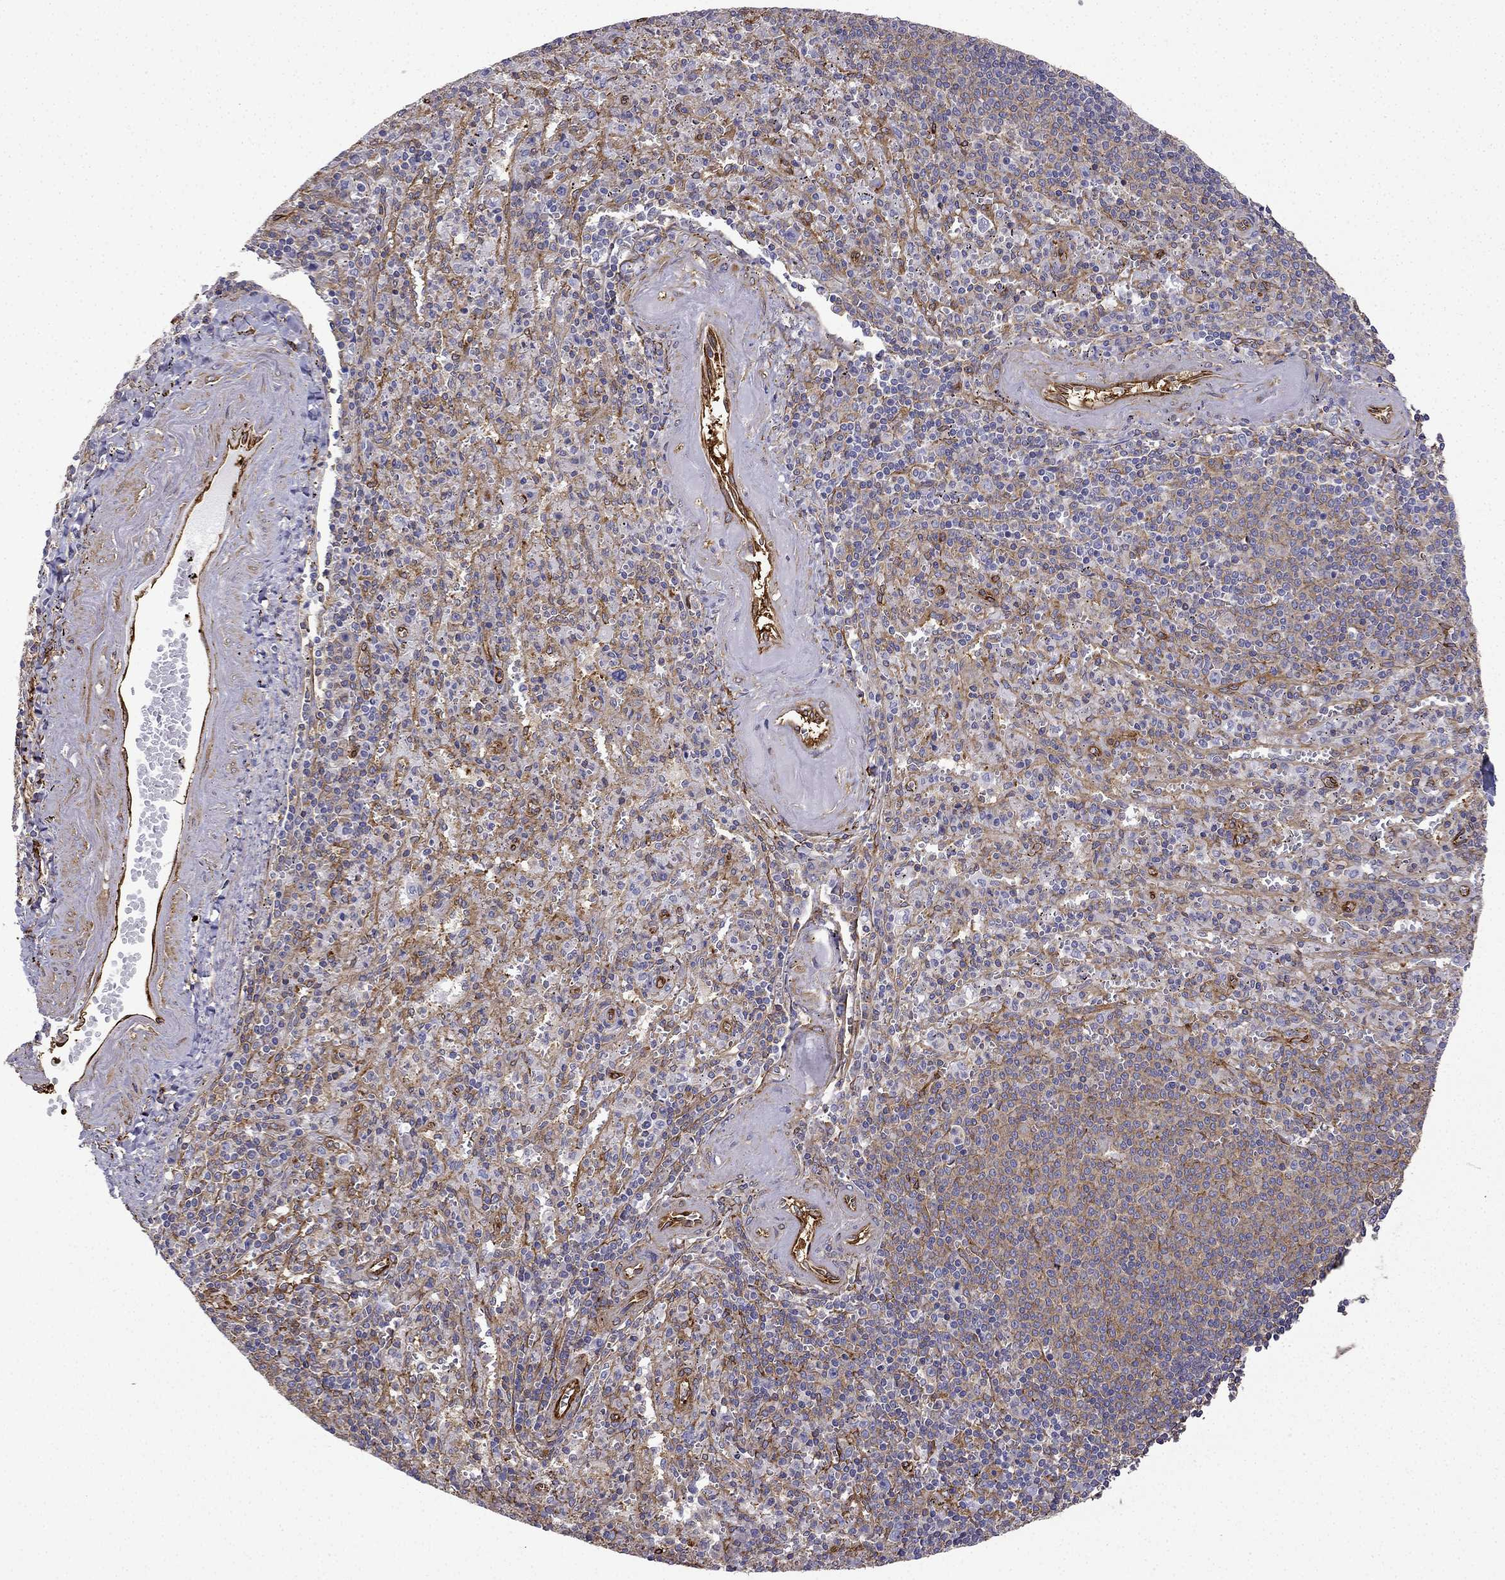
{"staining": {"intensity": "moderate", "quantity": "<25%", "location": "cytoplasmic/membranous"}, "tissue": "spleen", "cell_type": "Cells in red pulp", "image_type": "normal", "snomed": [{"axis": "morphology", "description": "Normal tissue, NOS"}, {"axis": "topography", "description": "Spleen"}], "caption": "Protein staining by IHC demonstrates moderate cytoplasmic/membranous positivity in approximately <25% of cells in red pulp in benign spleen. (brown staining indicates protein expression, while blue staining denotes nuclei).", "gene": "MAP4", "patient": {"sex": "male", "age": 57}}